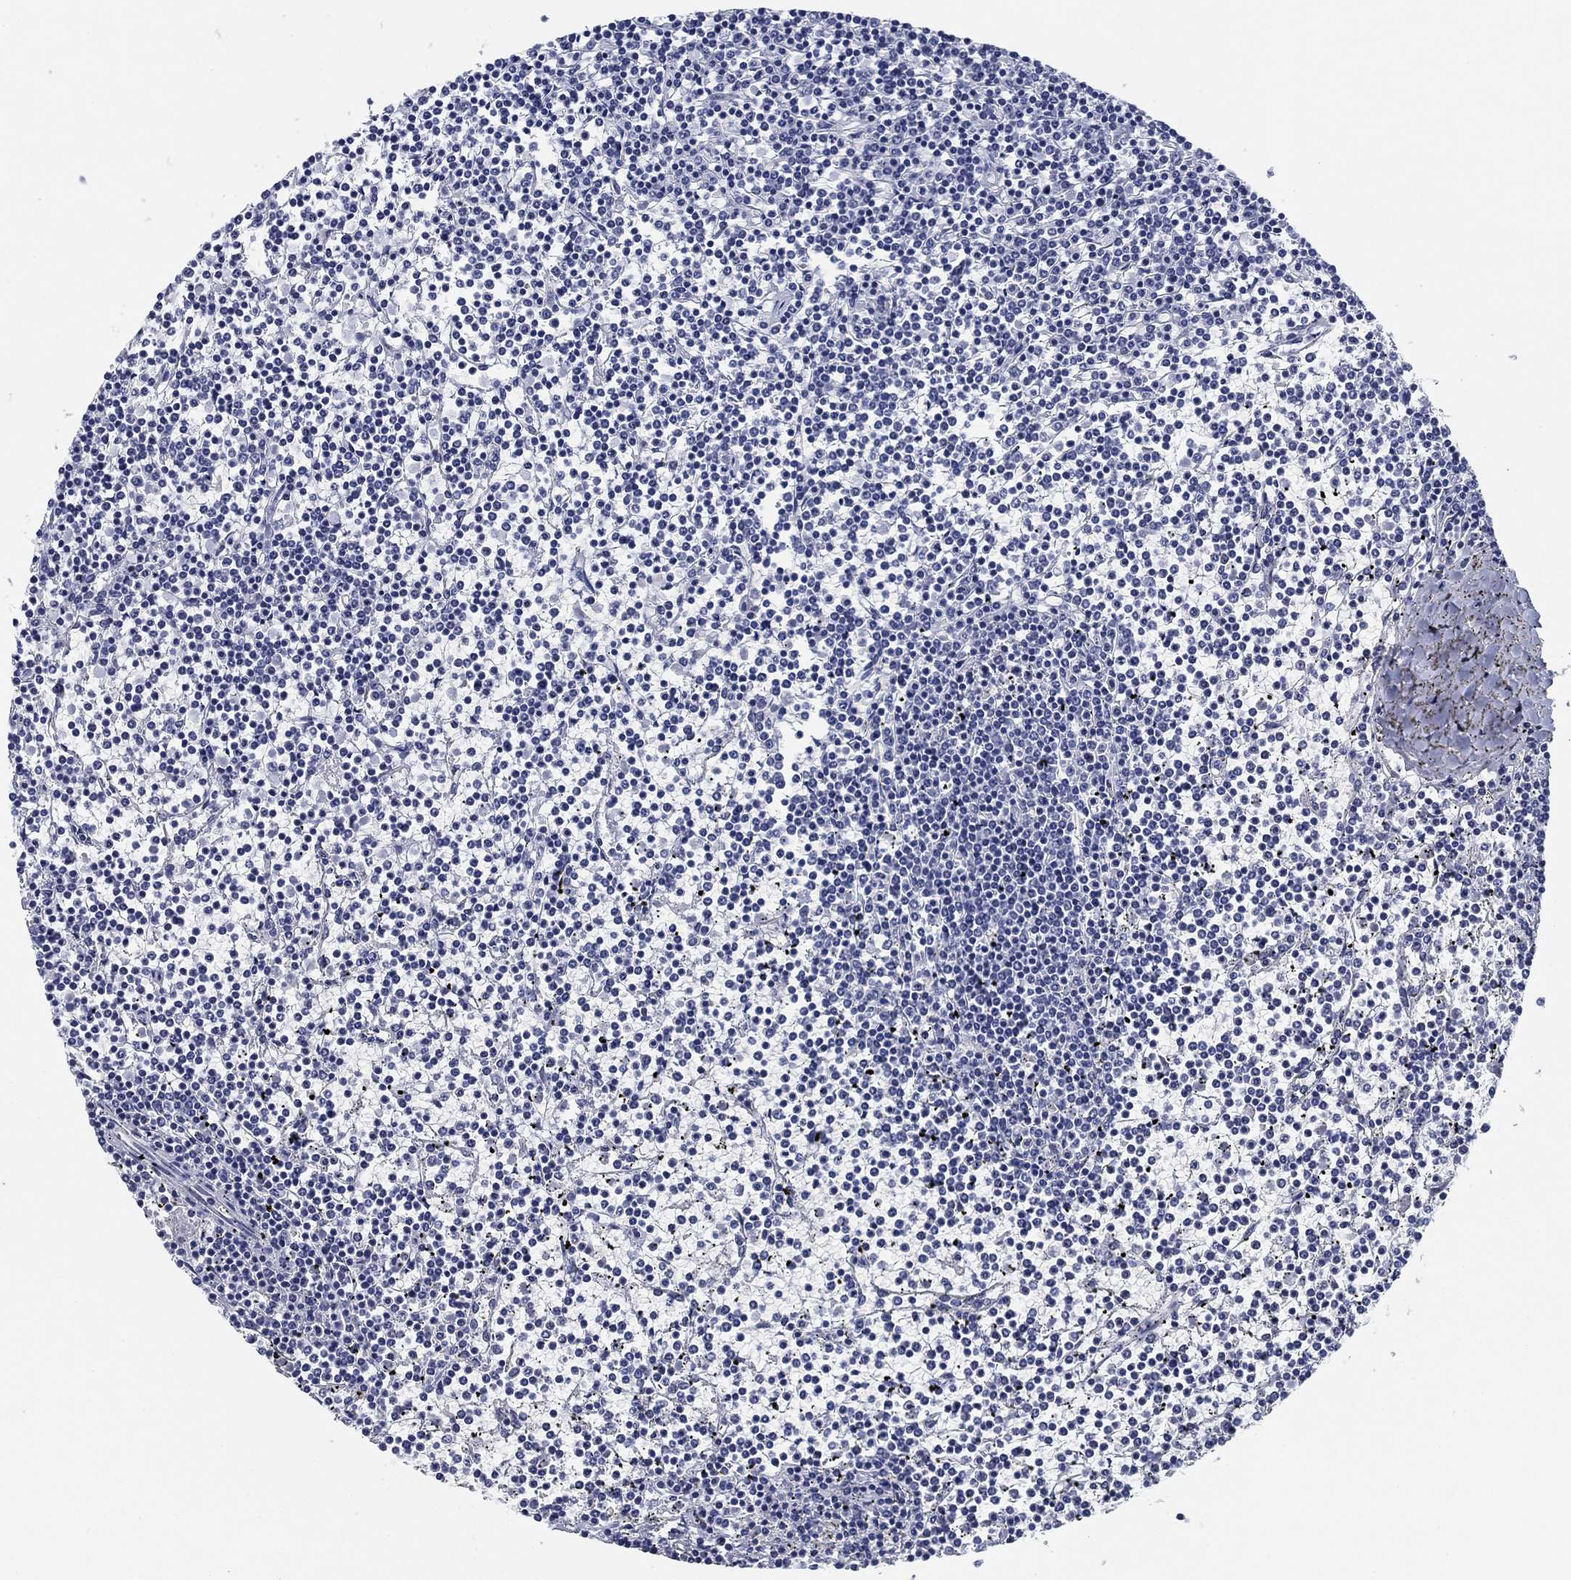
{"staining": {"intensity": "negative", "quantity": "none", "location": "none"}, "tissue": "lymphoma", "cell_type": "Tumor cells", "image_type": "cancer", "snomed": [{"axis": "morphology", "description": "Malignant lymphoma, non-Hodgkin's type, Low grade"}, {"axis": "topography", "description": "Spleen"}], "caption": "Immunohistochemistry of human lymphoma demonstrates no staining in tumor cells.", "gene": "CLUL1", "patient": {"sex": "female", "age": 19}}